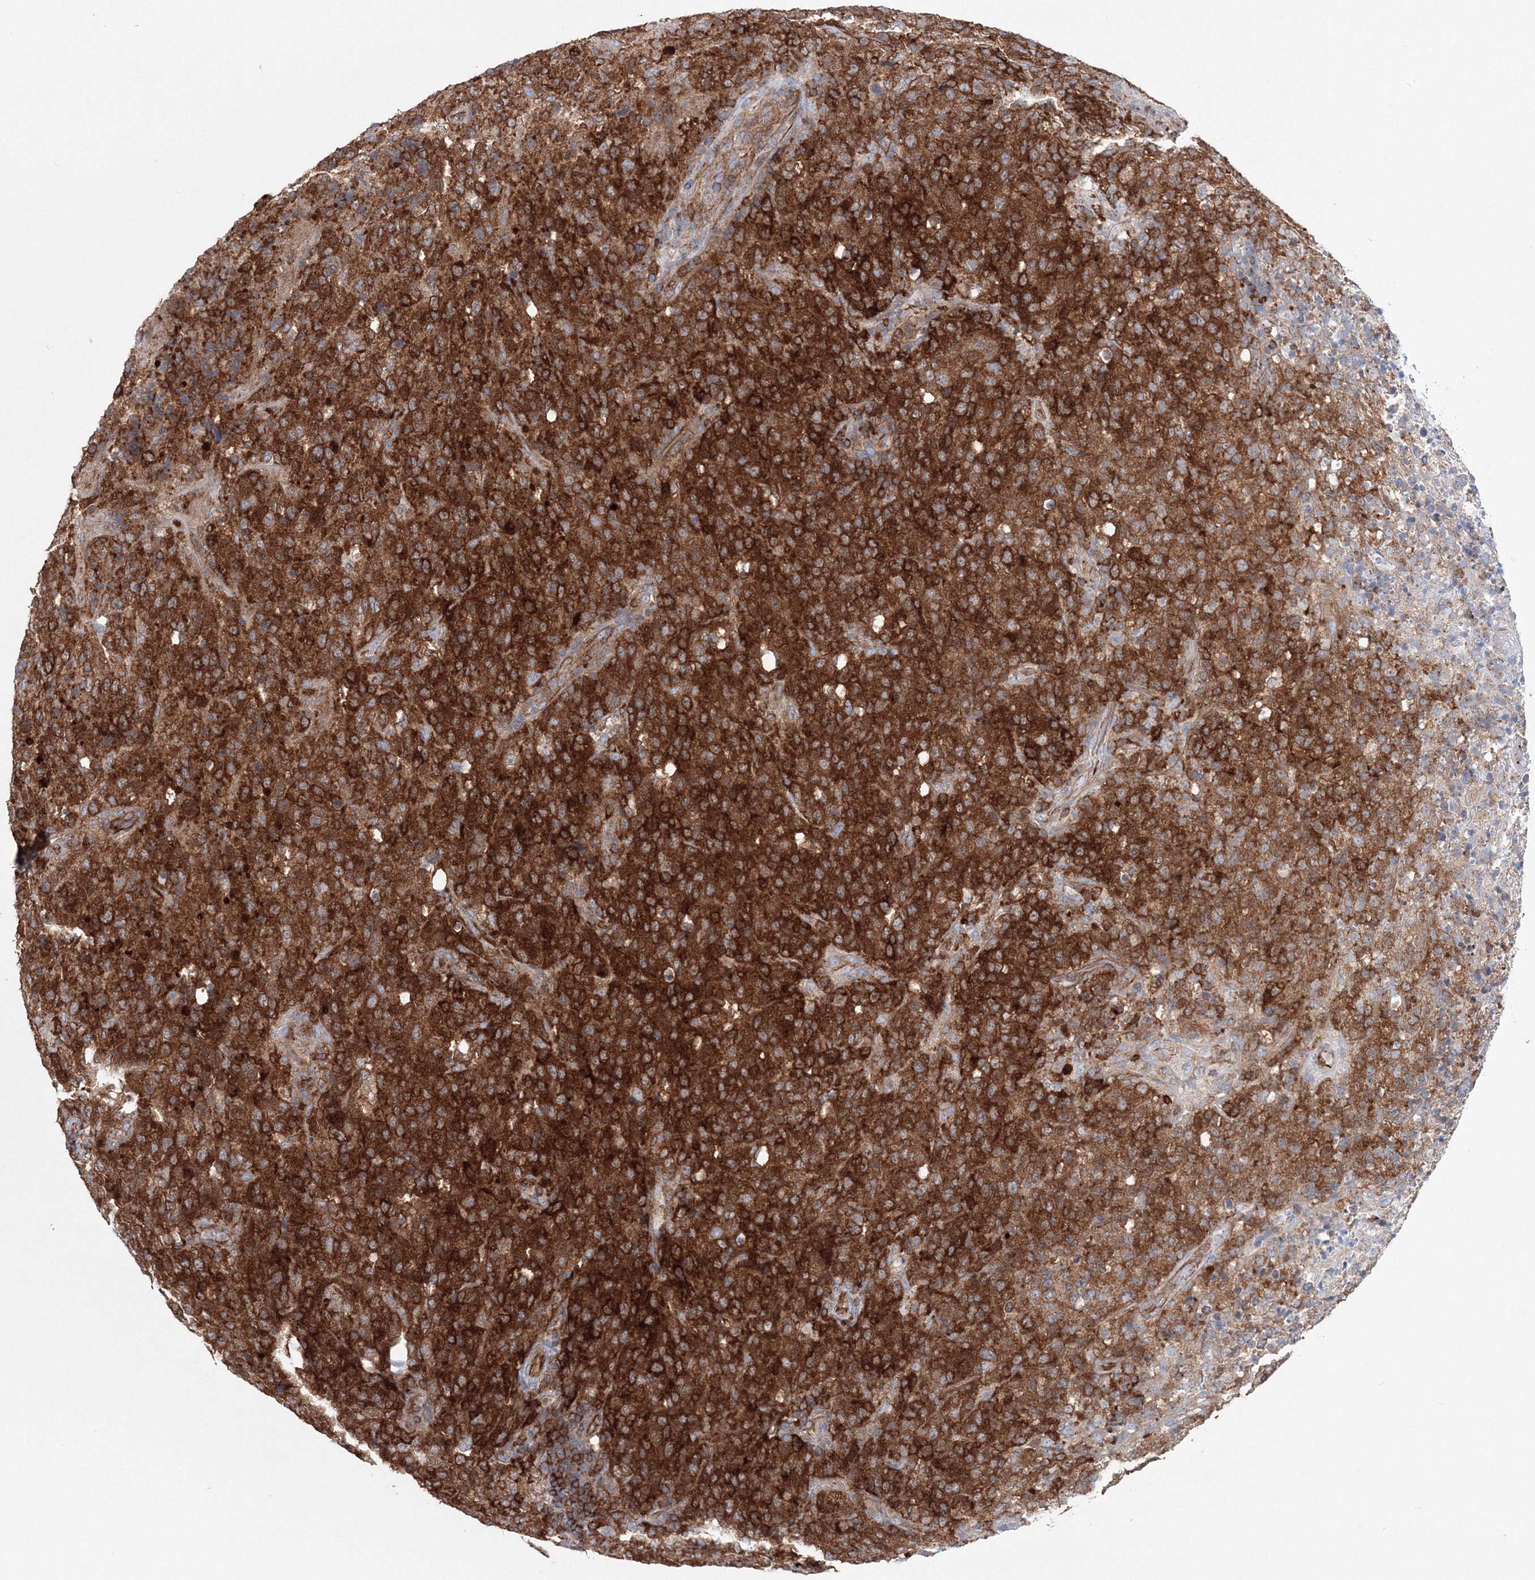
{"staining": {"intensity": "strong", "quantity": ">75%", "location": "cytoplasmic/membranous"}, "tissue": "lymphoma", "cell_type": "Tumor cells", "image_type": "cancer", "snomed": [{"axis": "morphology", "description": "Malignant lymphoma, non-Hodgkin's type, High grade"}, {"axis": "topography", "description": "Tonsil"}], "caption": "Immunohistochemistry (IHC) staining of malignant lymphoma, non-Hodgkin's type (high-grade), which reveals high levels of strong cytoplasmic/membranous positivity in about >75% of tumor cells indicating strong cytoplasmic/membranous protein positivity. The staining was performed using DAB (3,3'-diaminobenzidine) (brown) for protein detection and nuclei were counterstained in hematoxylin (blue).", "gene": "GGA2", "patient": {"sex": "female", "age": 36}}